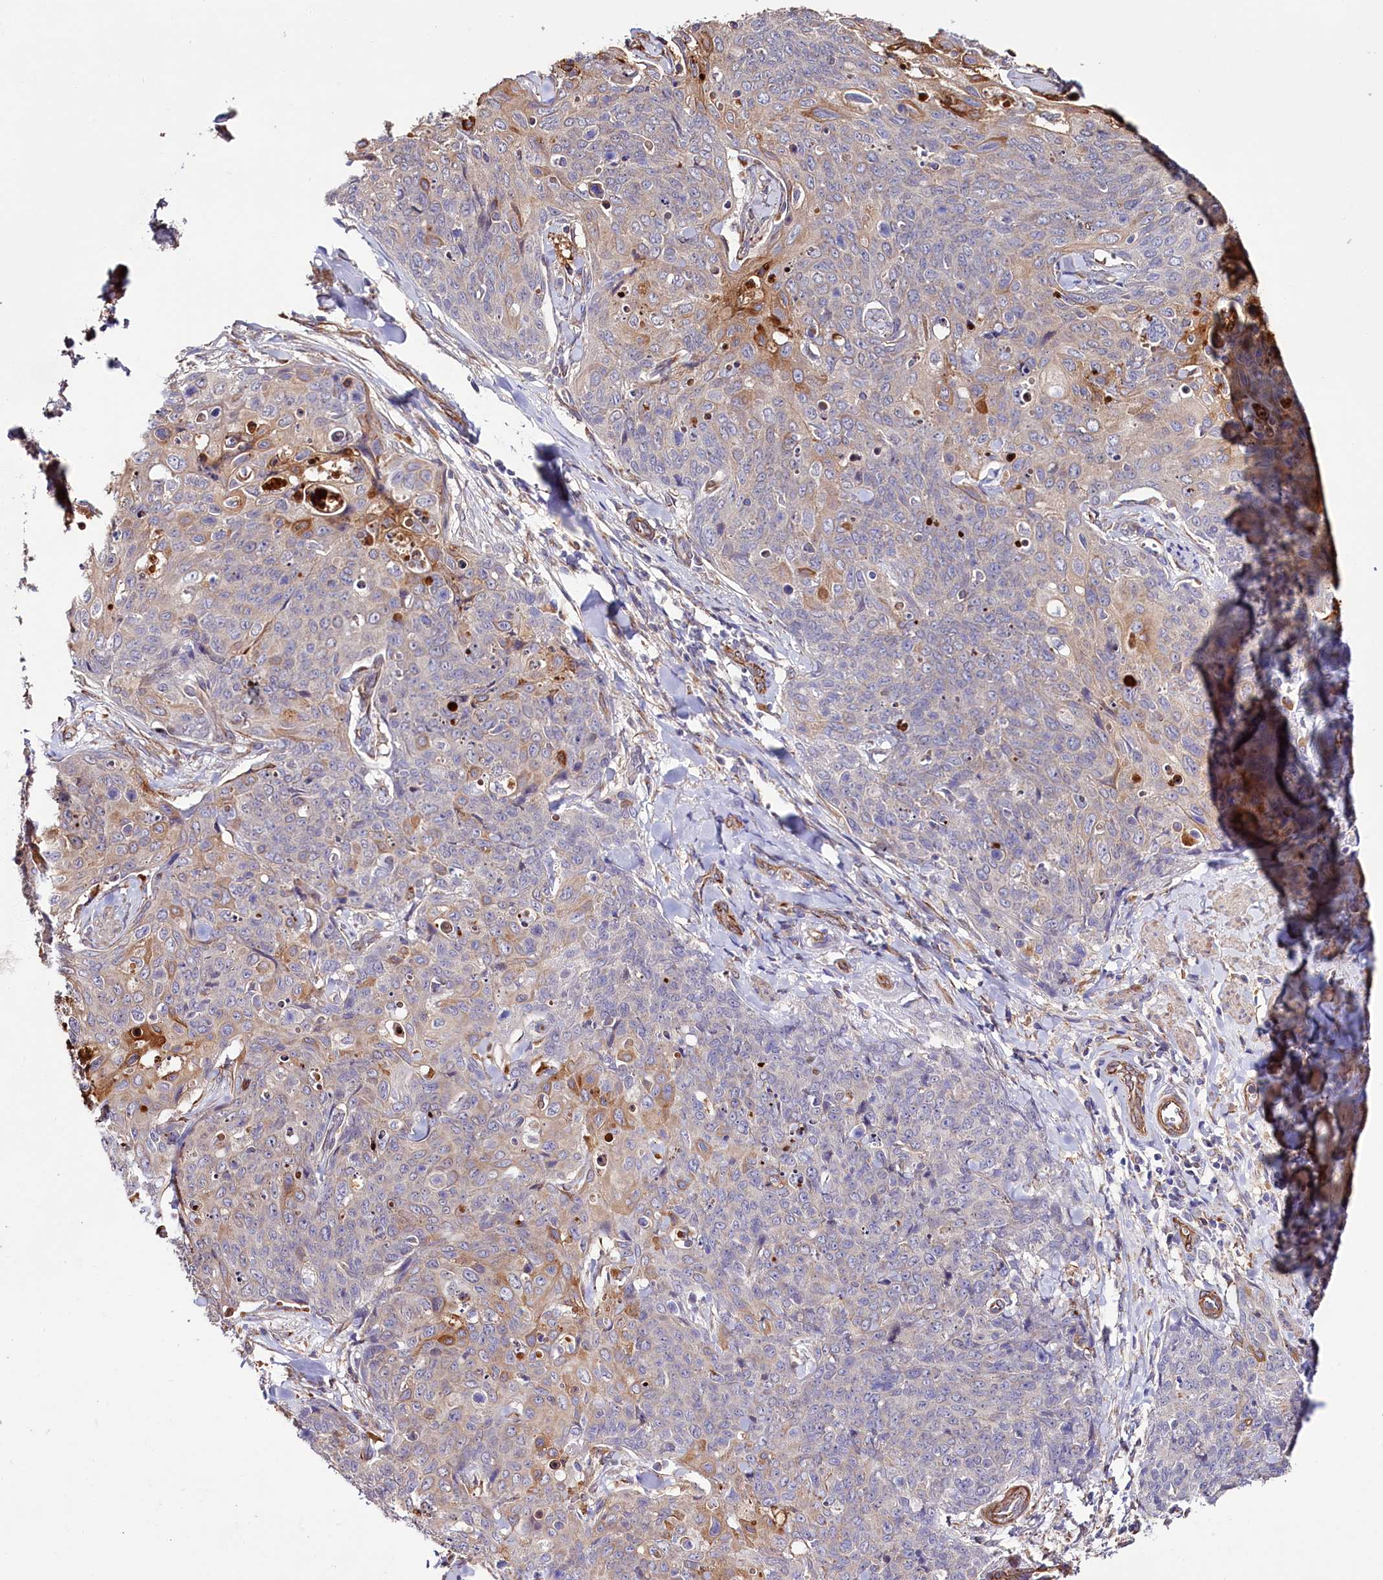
{"staining": {"intensity": "moderate", "quantity": "<25%", "location": "cytoplasmic/membranous"}, "tissue": "skin cancer", "cell_type": "Tumor cells", "image_type": "cancer", "snomed": [{"axis": "morphology", "description": "Squamous cell carcinoma, NOS"}, {"axis": "topography", "description": "Skin"}, {"axis": "topography", "description": "Vulva"}], "caption": "Protein expression analysis of skin cancer (squamous cell carcinoma) demonstrates moderate cytoplasmic/membranous positivity in about <25% of tumor cells.", "gene": "TTC12", "patient": {"sex": "female", "age": 85}}